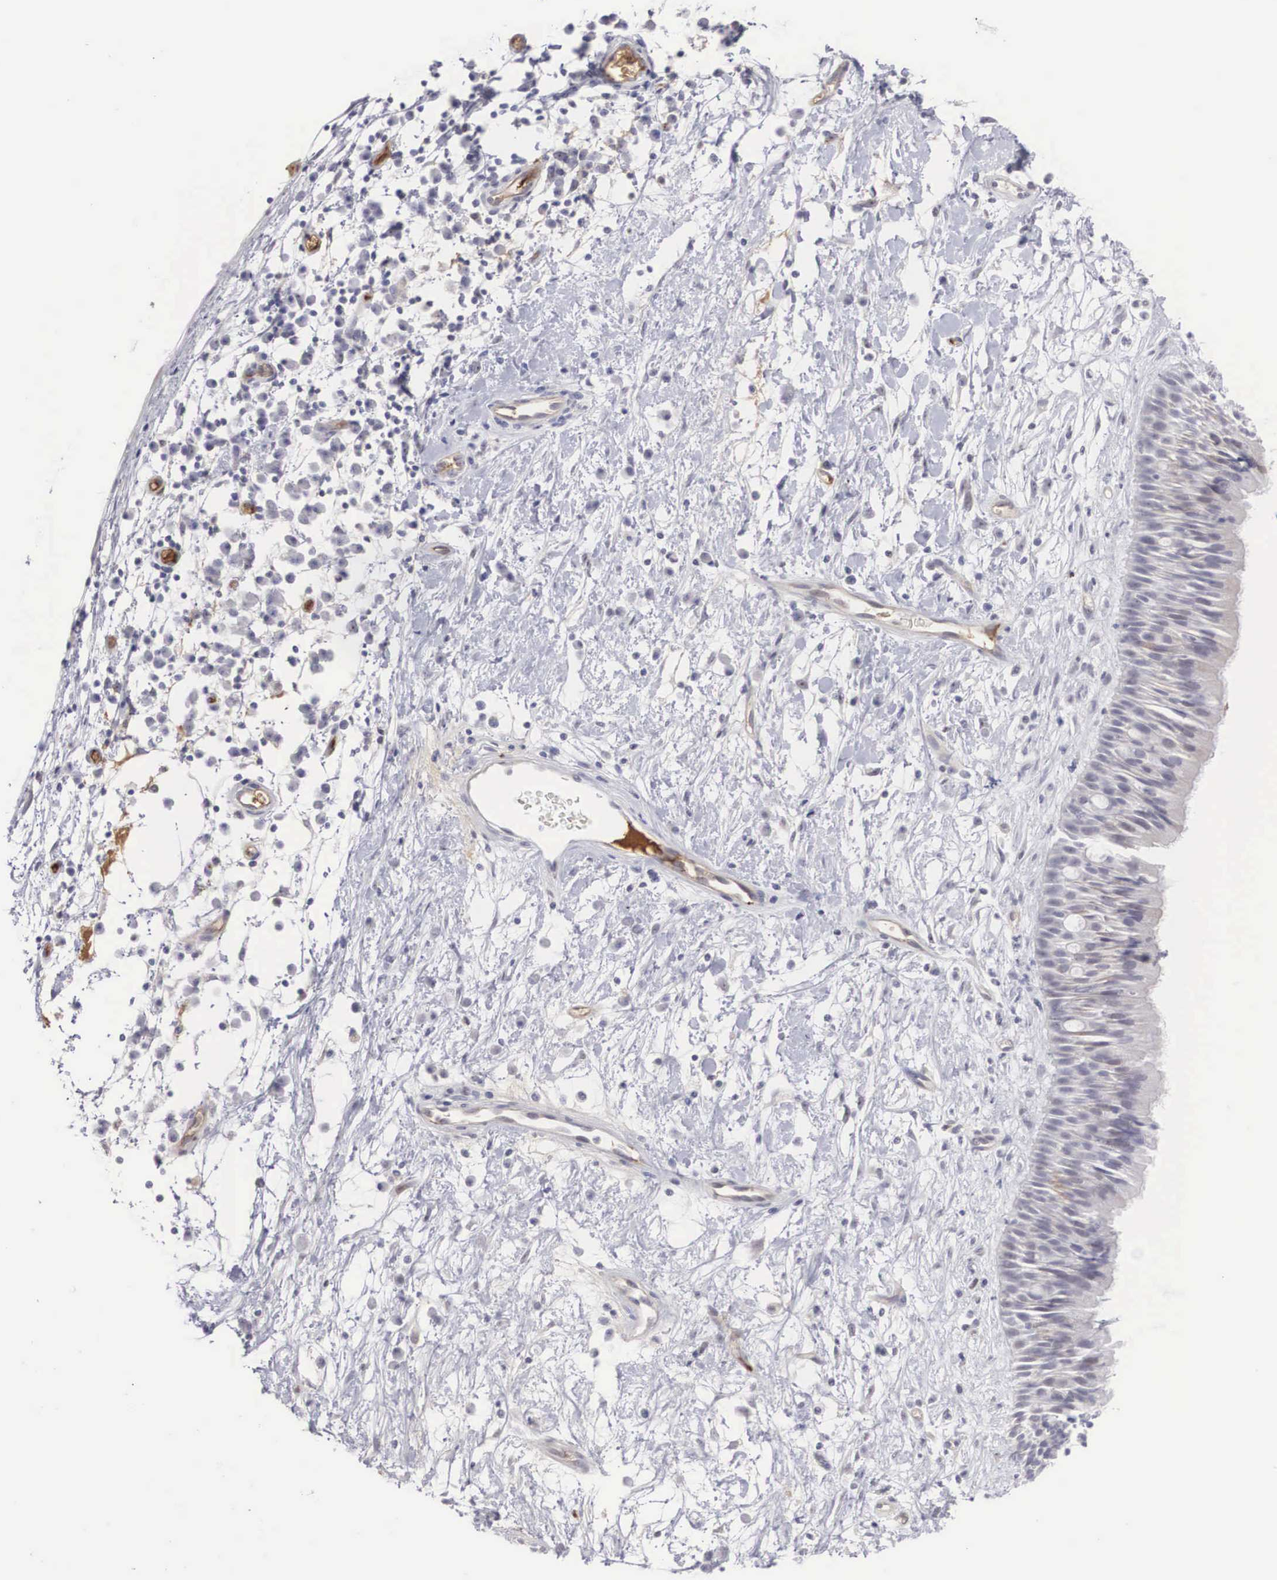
{"staining": {"intensity": "weak", "quantity": "<25%", "location": "cytoplasmic/membranous"}, "tissue": "nasopharynx", "cell_type": "Respiratory epithelial cells", "image_type": "normal", "snomed": [{"axis": "morphology", "description": "Normal tissue, NOS"}, {"axis": "topography", "description": "Nasopharynx"}], "caption": "The IHC photomicrograph has no significant staining in respiratory epithelial cells of nasopharynx.", "gene": "RBPJ", "patient": {"sex": "male", "age": 13}}